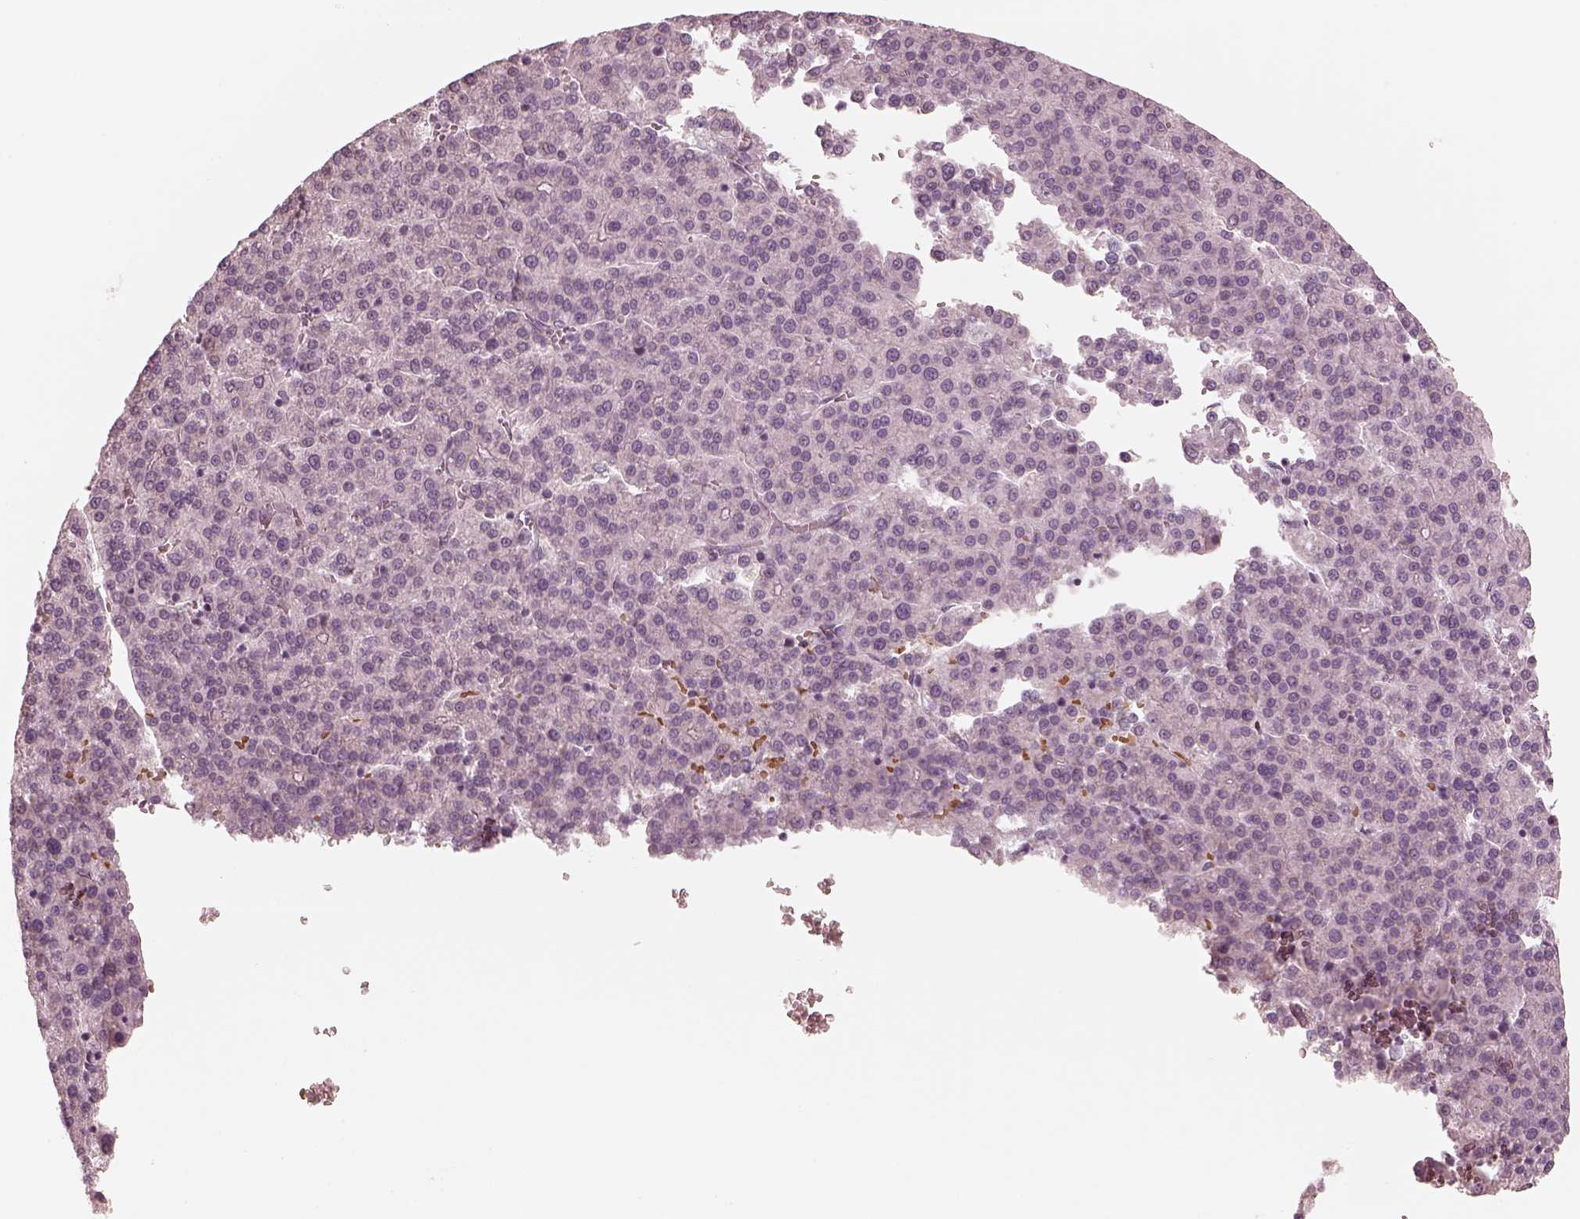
{"staining": {"intensity": "negative", "quantity": "none", "location": "none"}, "tissue": "liver cancer", "cell_type": "Tumor cells", "image_type": "cancer", "snomed": [{"axis": "morphology", "description": "Carcinoma, Hepatocellular, NOS"}, {"axis": "topography", "description": "Liver"}], "caption": "Immunohistochemistry of human liver cancer exhibits no expression in tumor cells.", "gene": "ANKLE1", "patient": {"sex": "female", "age": 58}}